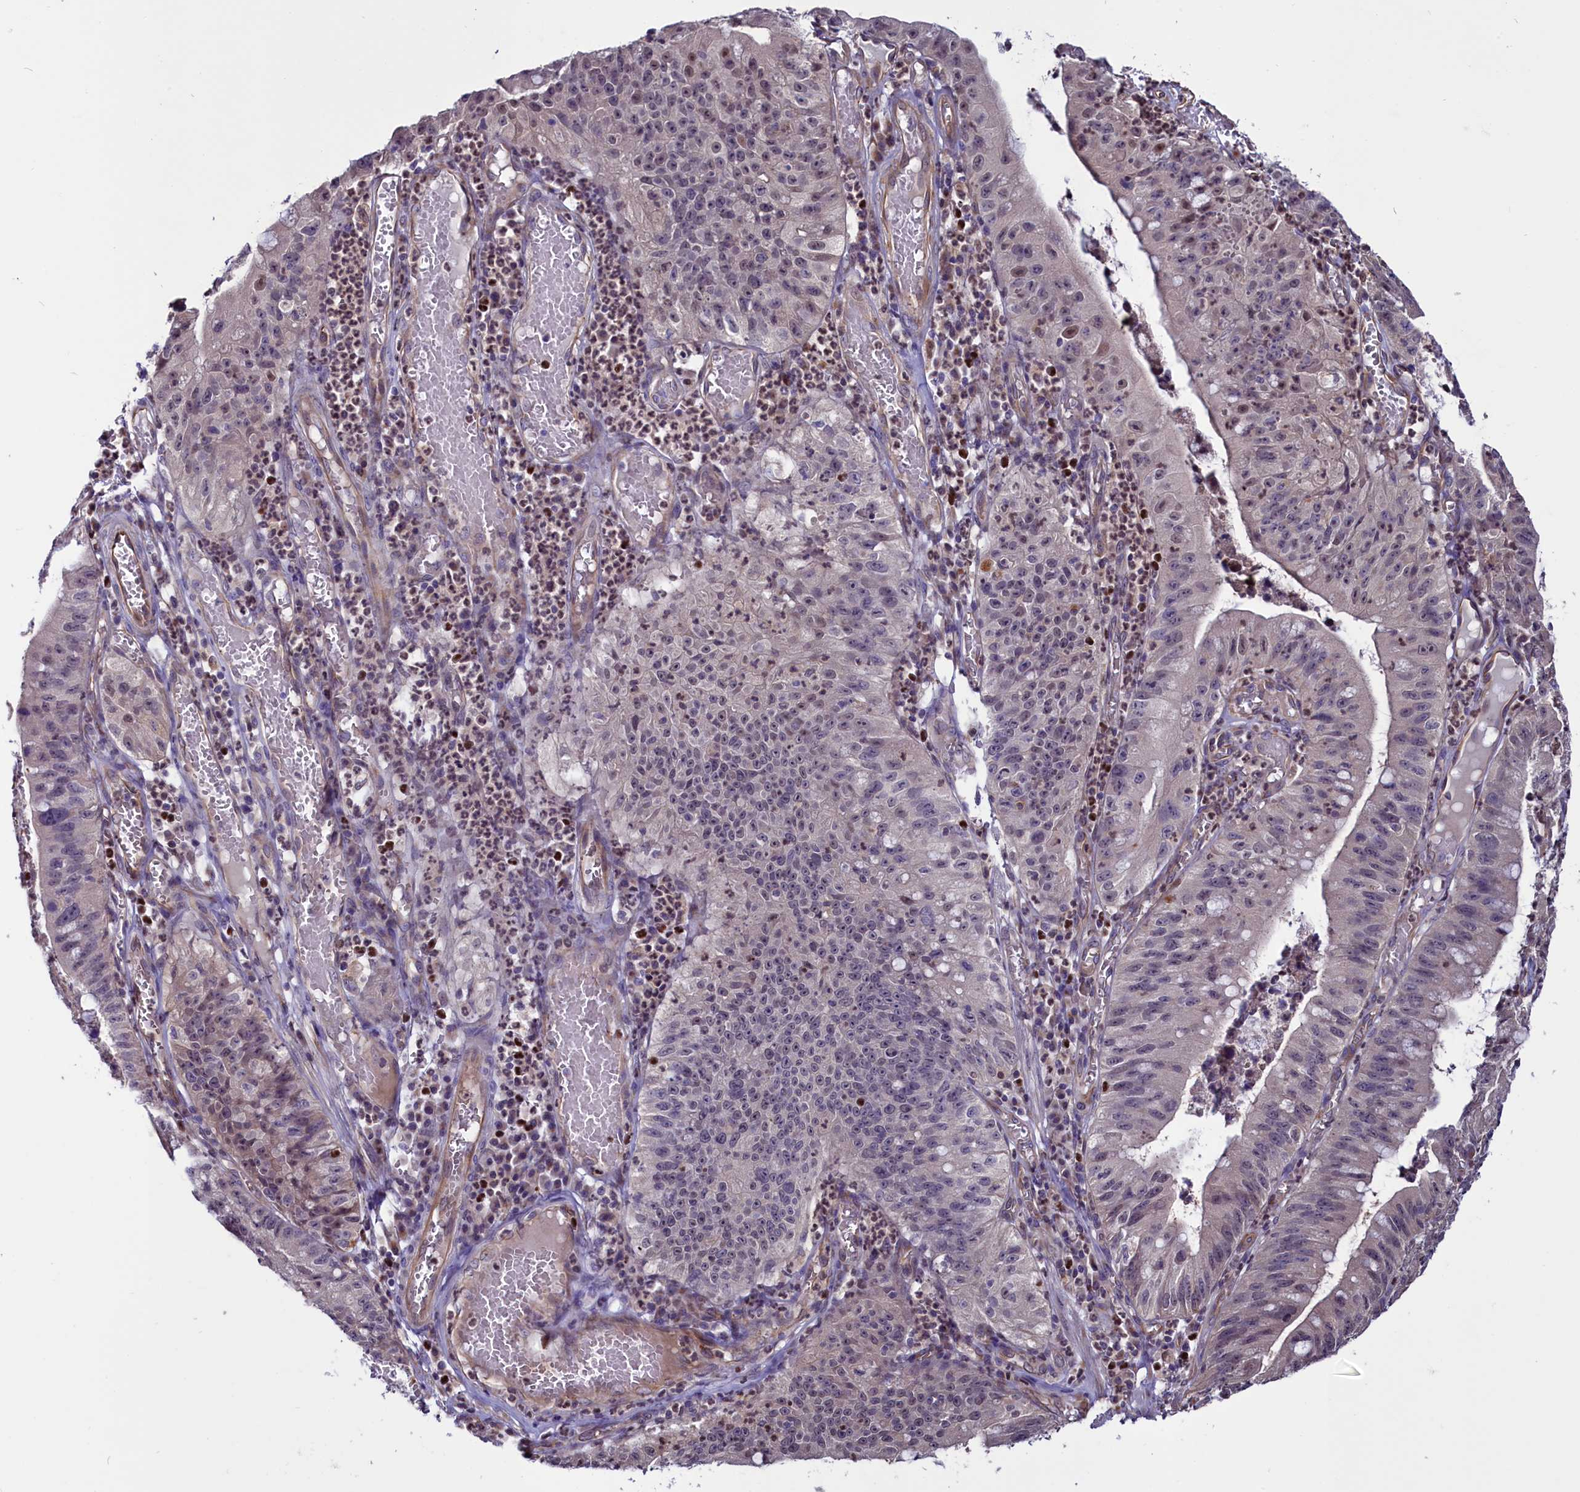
{"staining": {"intensity": "weak", "quantity": "<25%", "location": "nuclear"}, "tissue": "stomach cancer", "cell_type": "Tumor cells", "image_type": "cancer", "snomed": [{"axis": "morphology", "description": "Adenocarcinoma, NOS"}, {"axis": "topography", "description": "Stomach"}], "caption": "Tumor cells show no significant expression in stomach adenocarcinoma. (DAB immunohistochemistry visualized using brightfield microscopy, high magnification).", "gene": "PDILT", "patient": {"sex": "male", "age": 59}}